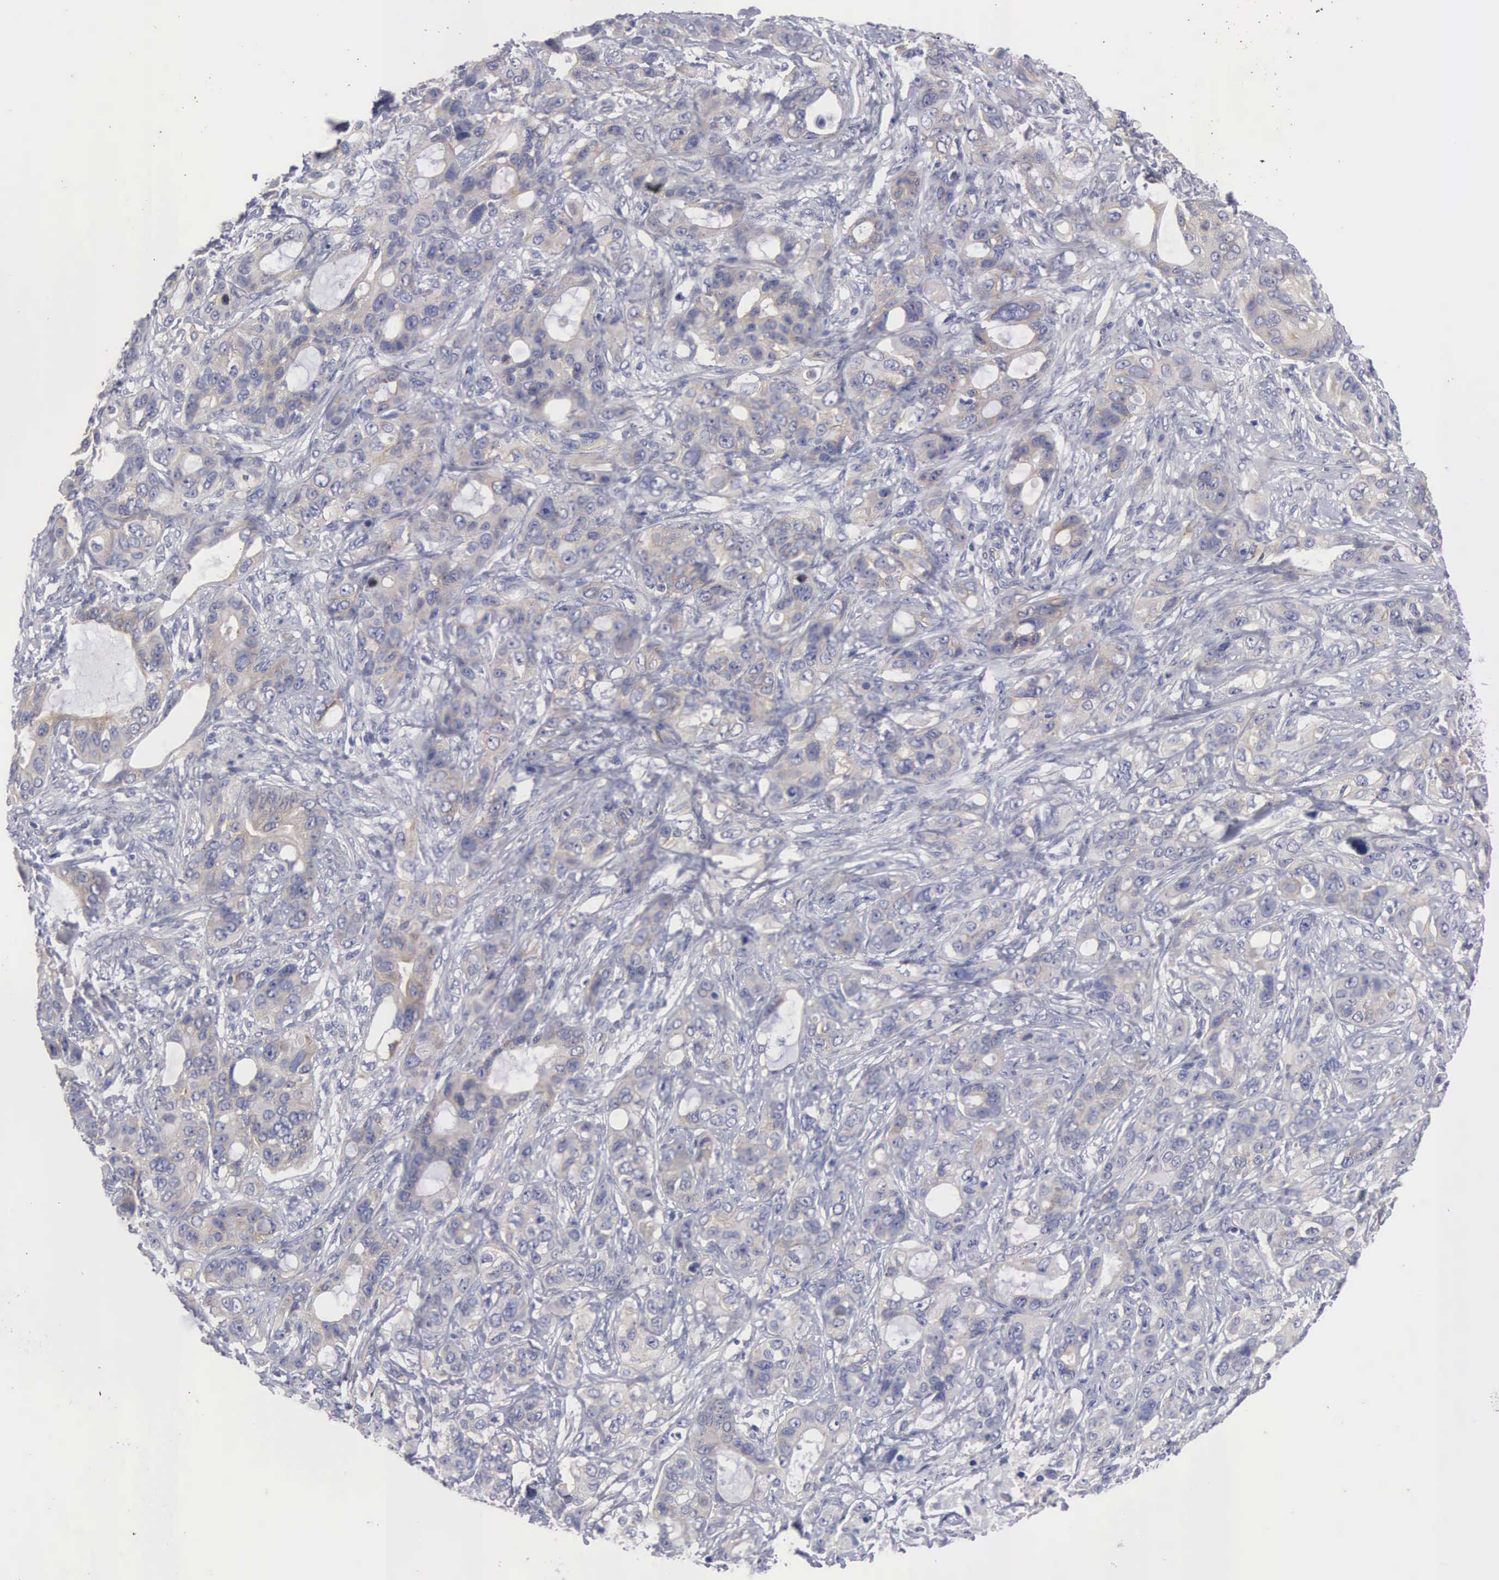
{"staining": {"intensity": "weak", "quantity": ">75%", "location": "cytoplasmic/membranous"}, "tissue": "stomach cancer", "cell_type": "Tumor cells", "image_type": "cancer", "snomed": [{"axis": "morphology", "description": "Adenocarcinoma, NOS"}, {"axis": "topography", "description": "Stomach, upper"}], "caption": "Approximately >75% of tumor cells in human adenocarcinoma (stomach) demonstrate weak cytoplasmic/membranous protein positivity as visualized by brown immunohistochemical staining.", "gene": "CEP170B", "patient": {"sex": "male", "age": 47}}